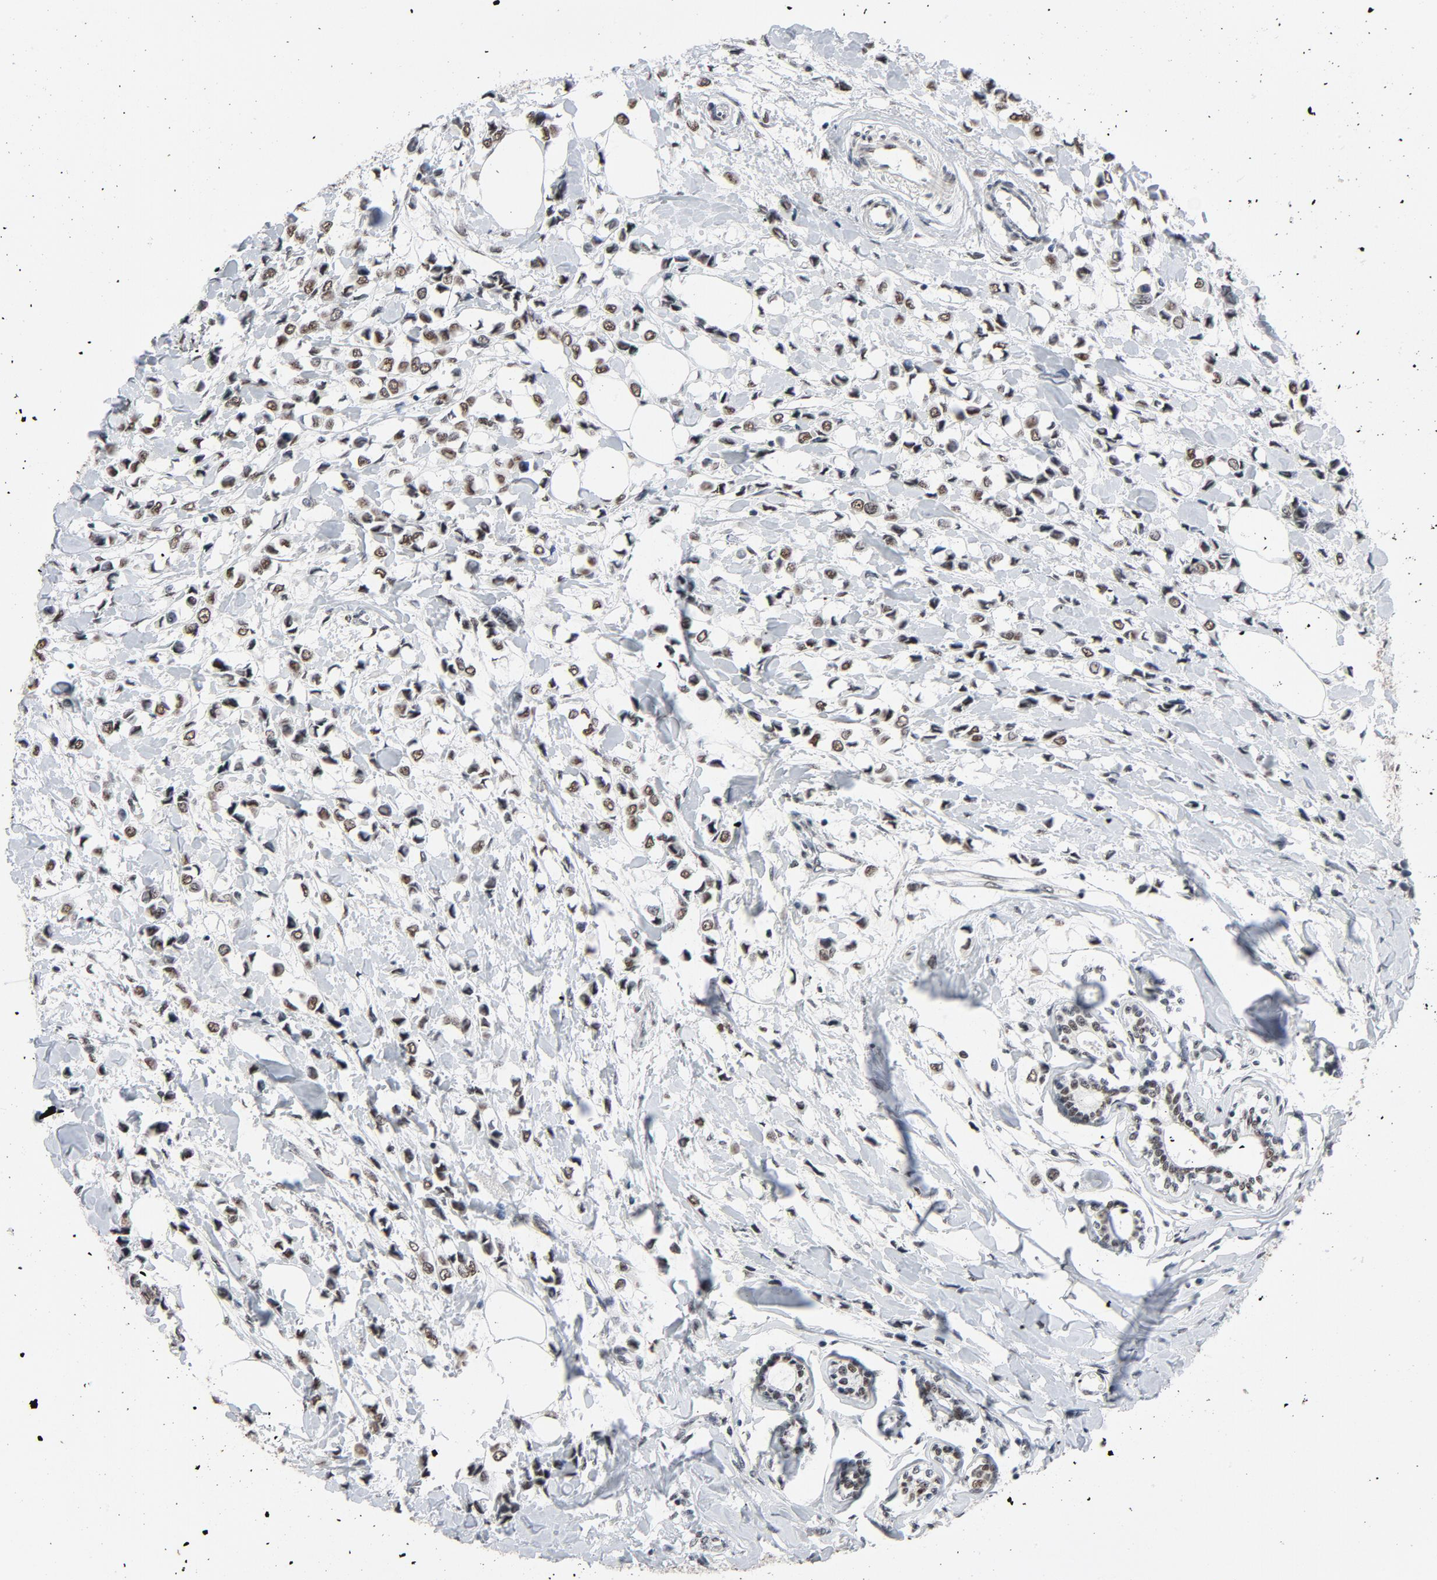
{"staining": {"intensity": "moderate", "quantity": ">75%", "location": "nuclear"}, "tissue": "breast cancer", "cell_type": "Tumor cells", "image_type": "cancer", "snomed": [{"axis": "morphology", "description": "Lobular carcinoma"}, {"axis": "topography", "description": "Breast"}], "caption": "Human lobular carcinoma (breast) stained with a brown dye shows moderate nuclear positive positivity in approximately >75% of tumor cells.", "gene": "MRE11", "patient": {"sex": "female", "age": 51}}